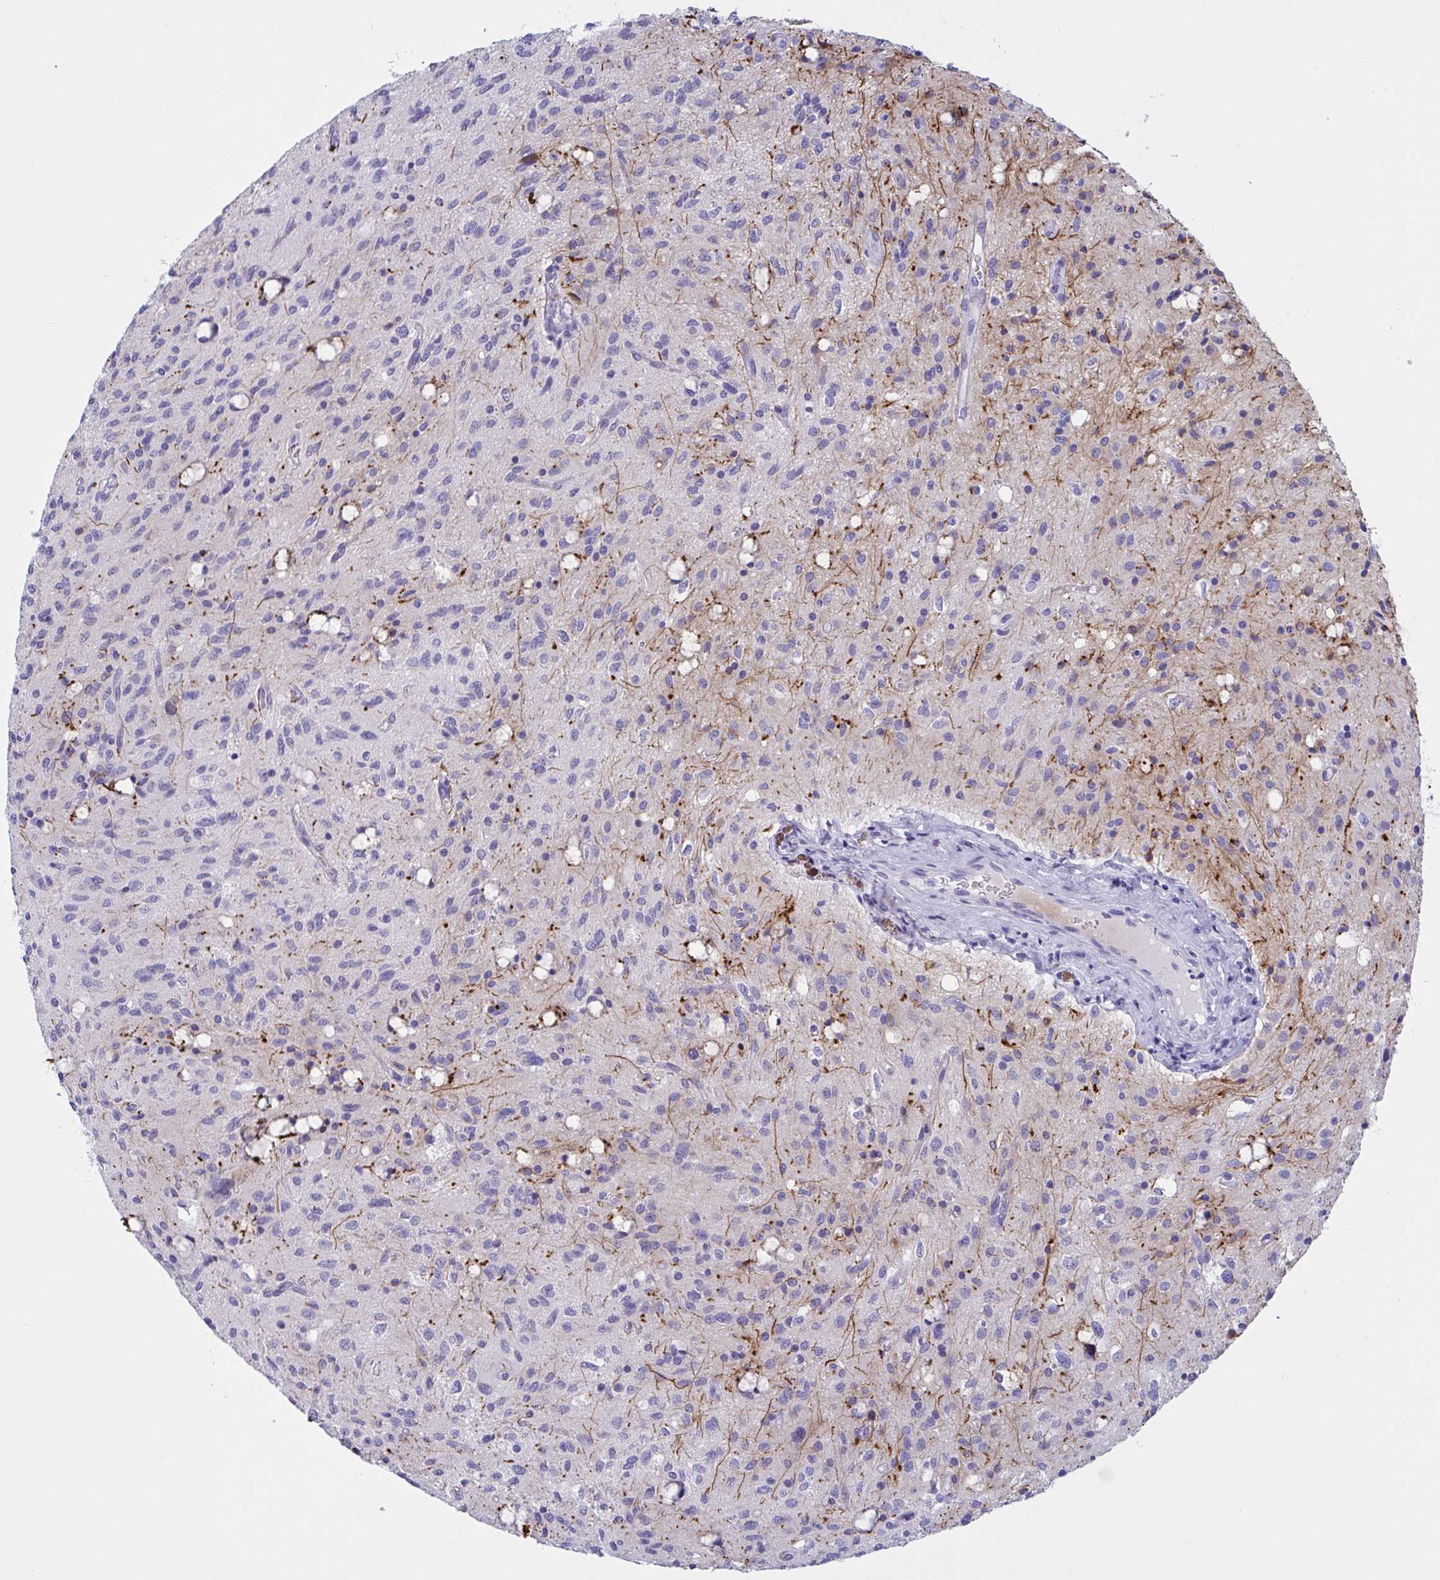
{"staining": {"intensity": "negative", "quantity": "none", "location": "none"}, "tissue": "glioma", "cell_type": "Tumor cells", "image_type": "cancer", "snomed": [{"axis": "morphology", "description": "Glioma, malignant, Low grade"}, {"axis": "topography", "description": "Brain"}], "caption": "Histopathology image shows no significant protein staining in tumor cells of glioma. (Immunohistochemistry, brightfield microscopy, high magnification).", "gene": "OXLD1", "patient": {"sex": "female", "age": 58}}